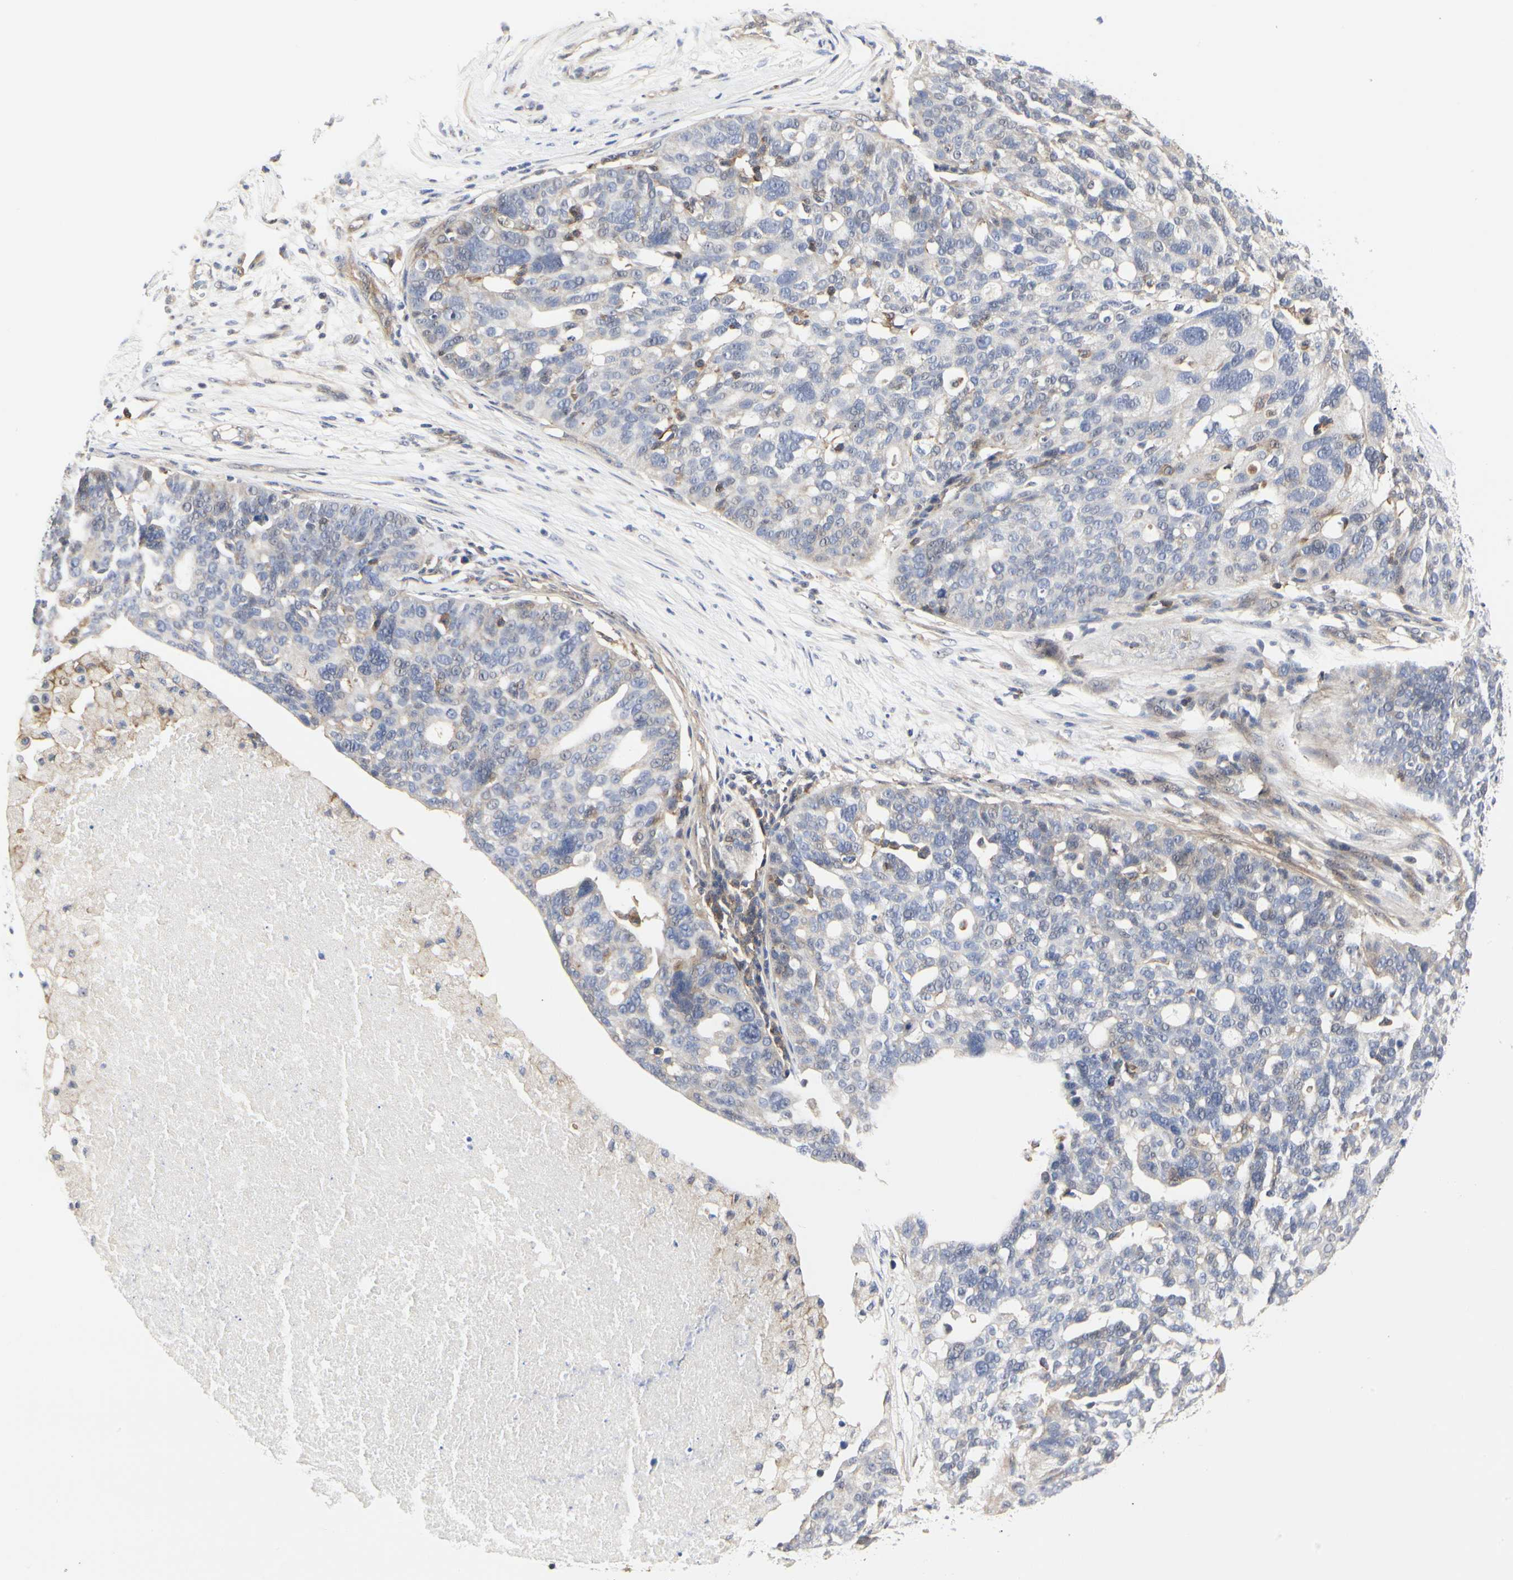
{"staining": {"intensity": "weak", "quantity": "<25%", "location": "cytoplasmic/membranous"}, "tissue": "ovarian cancer", "cell_type": "Tumor cells", "image_type": "cancer", "snomed": [{"axis": "morphology", "description": "Cystadenocarcinoma, serous, NOS"}, {"axis": "topography", "description": "Ovary"}], "caption": "DAB (3,3'-diaminobenzidine) immunohistochemical staining of human serous cystadenocarcinoma (ovarian) reveals no significant expression in tumor cells.", "gene": "SHANK2", "patient": {"sex": "female", "age": 59}}